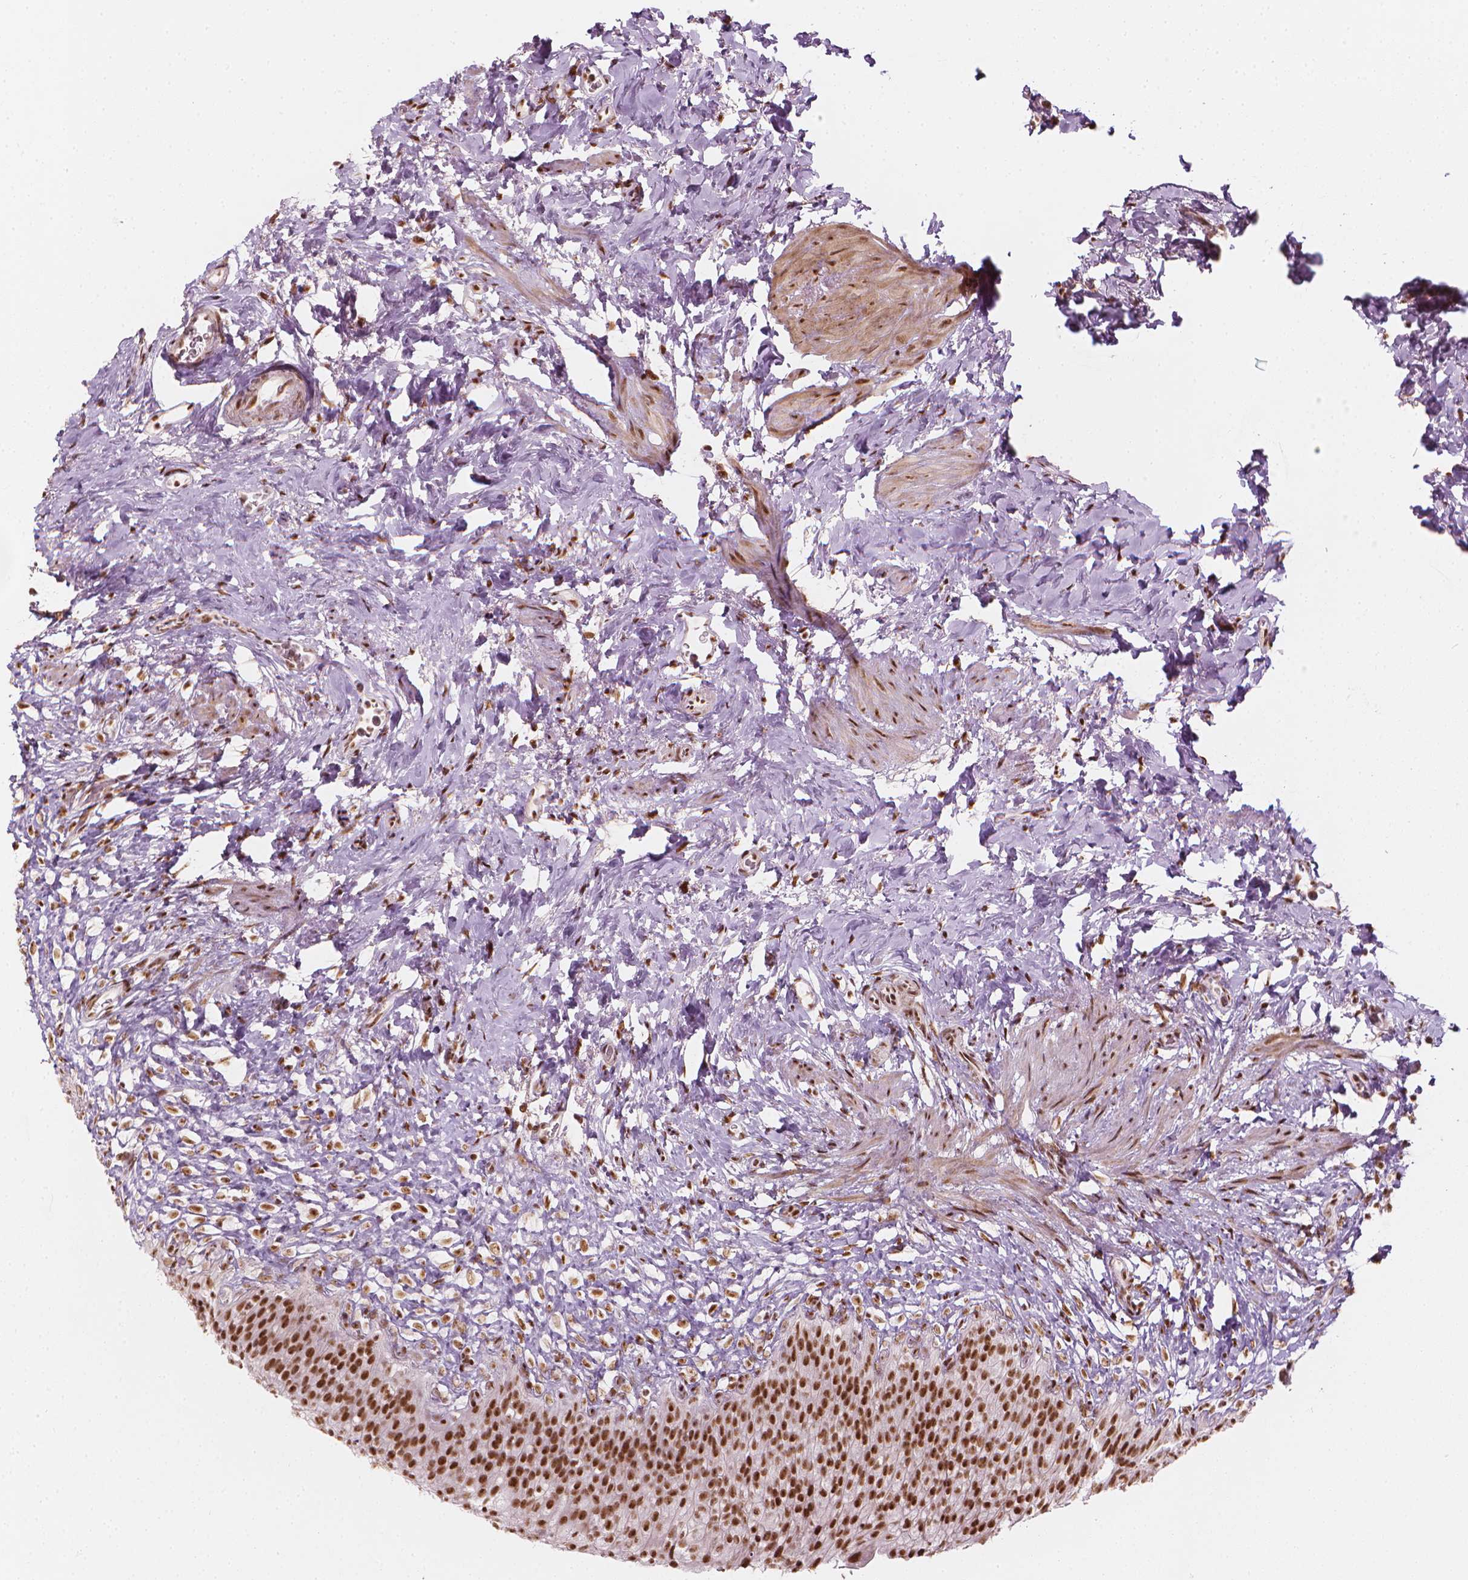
{"staining": {"intensity": "strong", "quantity": ">75%", "location": "nuclear"}, "tissue": "urinary bladder", "cell_type": "Urothelial cells", "image_type": "normal", "snomed": [{"axis": "morphology", "description": "Normal tissue, NOS"}, {"axis": "topography", "description": "Urinary bladder"}, {"axis": "topography", "description": "Prostate"}], "caption": "Normal urinary bladder reveals strong nuclear expression in about >75% of urothelial cells, visualized by immunohistochemistry.", "gene": "ELF2", "patient": {"sex": "male", "age": 76}}